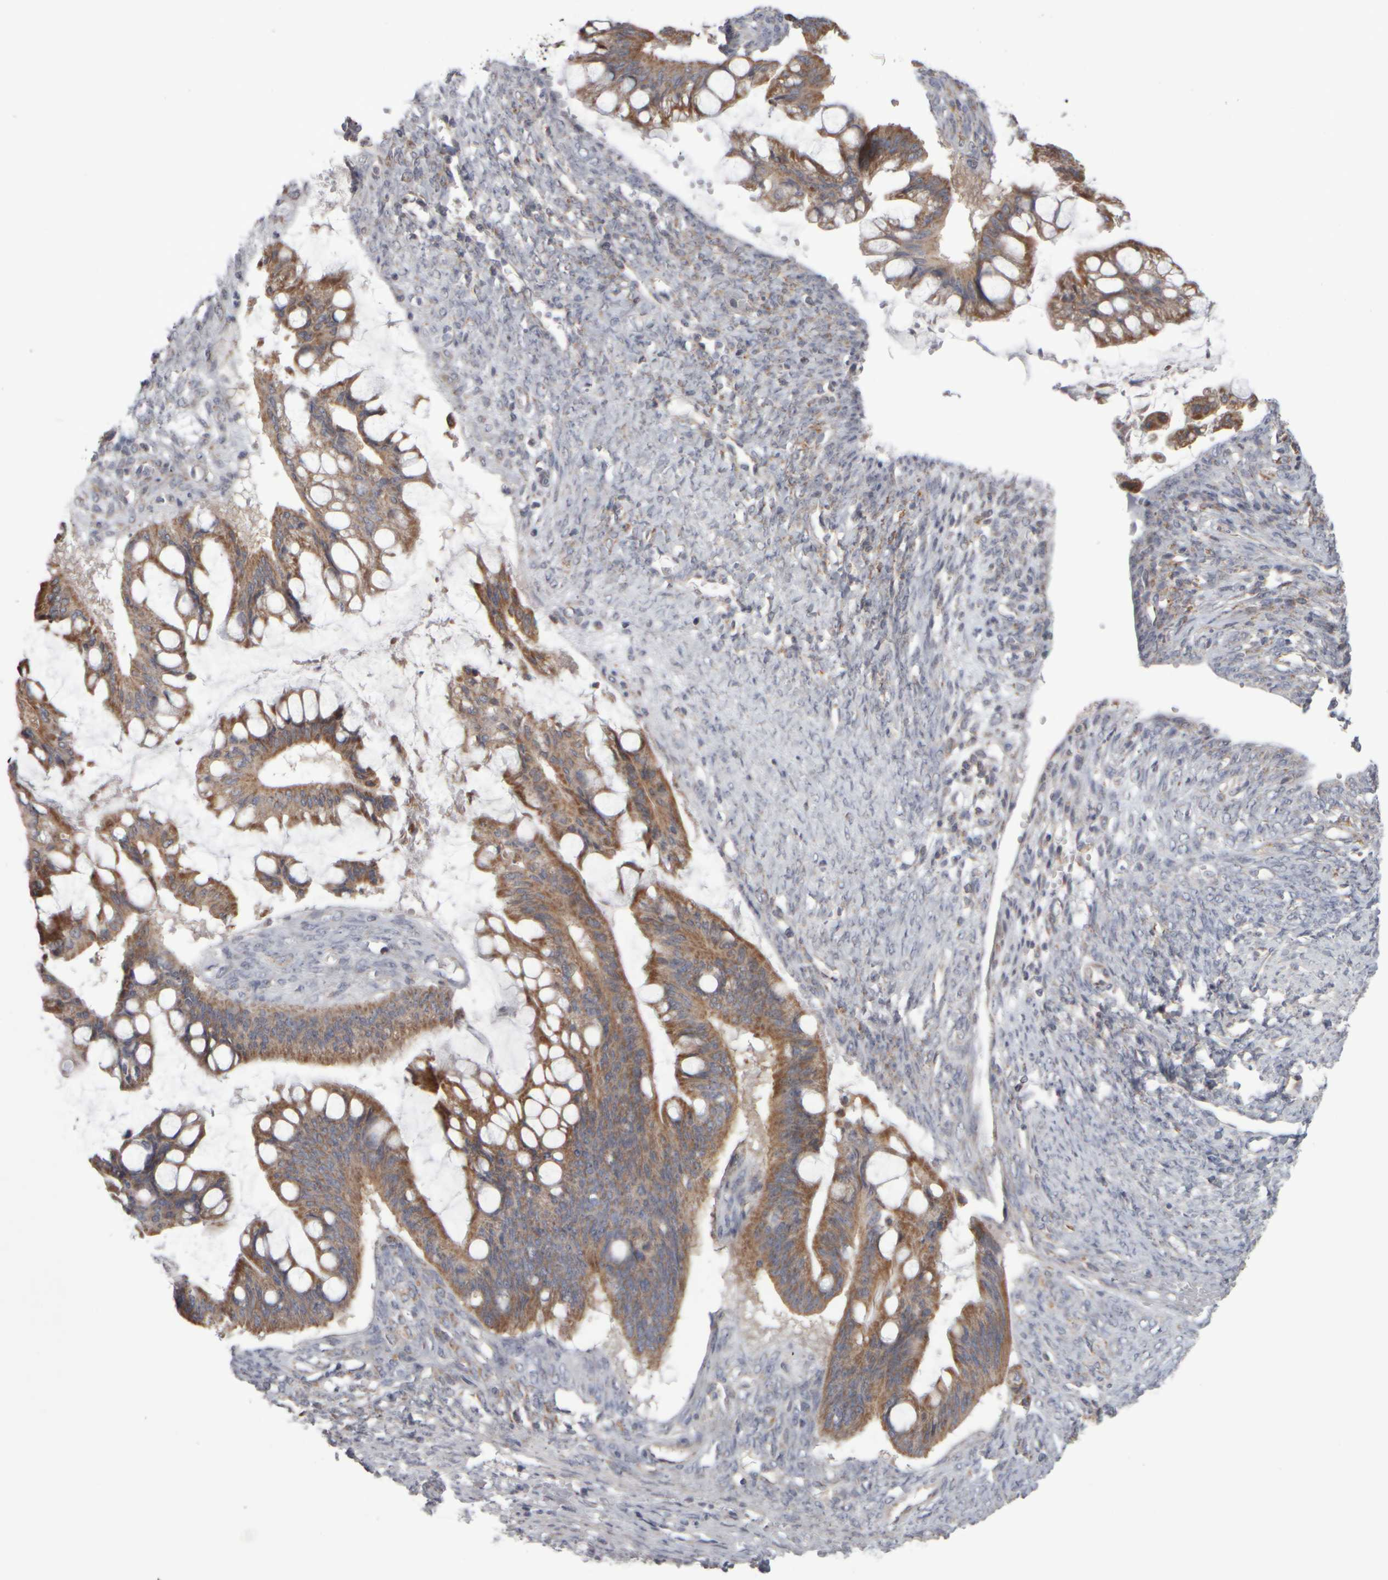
{"staining": {"intensity": "moderate", "quantity": ">75%", "location": "cytoplasmic/membranous"}, "tissue": "ovarian cancer", "cell_type": "Tumor cells", "image_type": "cancer", "snomed": [{"axis": "morphology", "description": "Cystadenocarcinoma, mucinous, NOS"}, {"axis": "topography", "description": "Ovary"}], "caption": "This histopathology image displays immunohistochemistry (IHC) staining of ovarian cancer, with medium moderate cytoplasmic/membranous staining in about >75% of tumor cells.", "gene": "SCO1", "patient": {"sex": "female", "age": 73}}